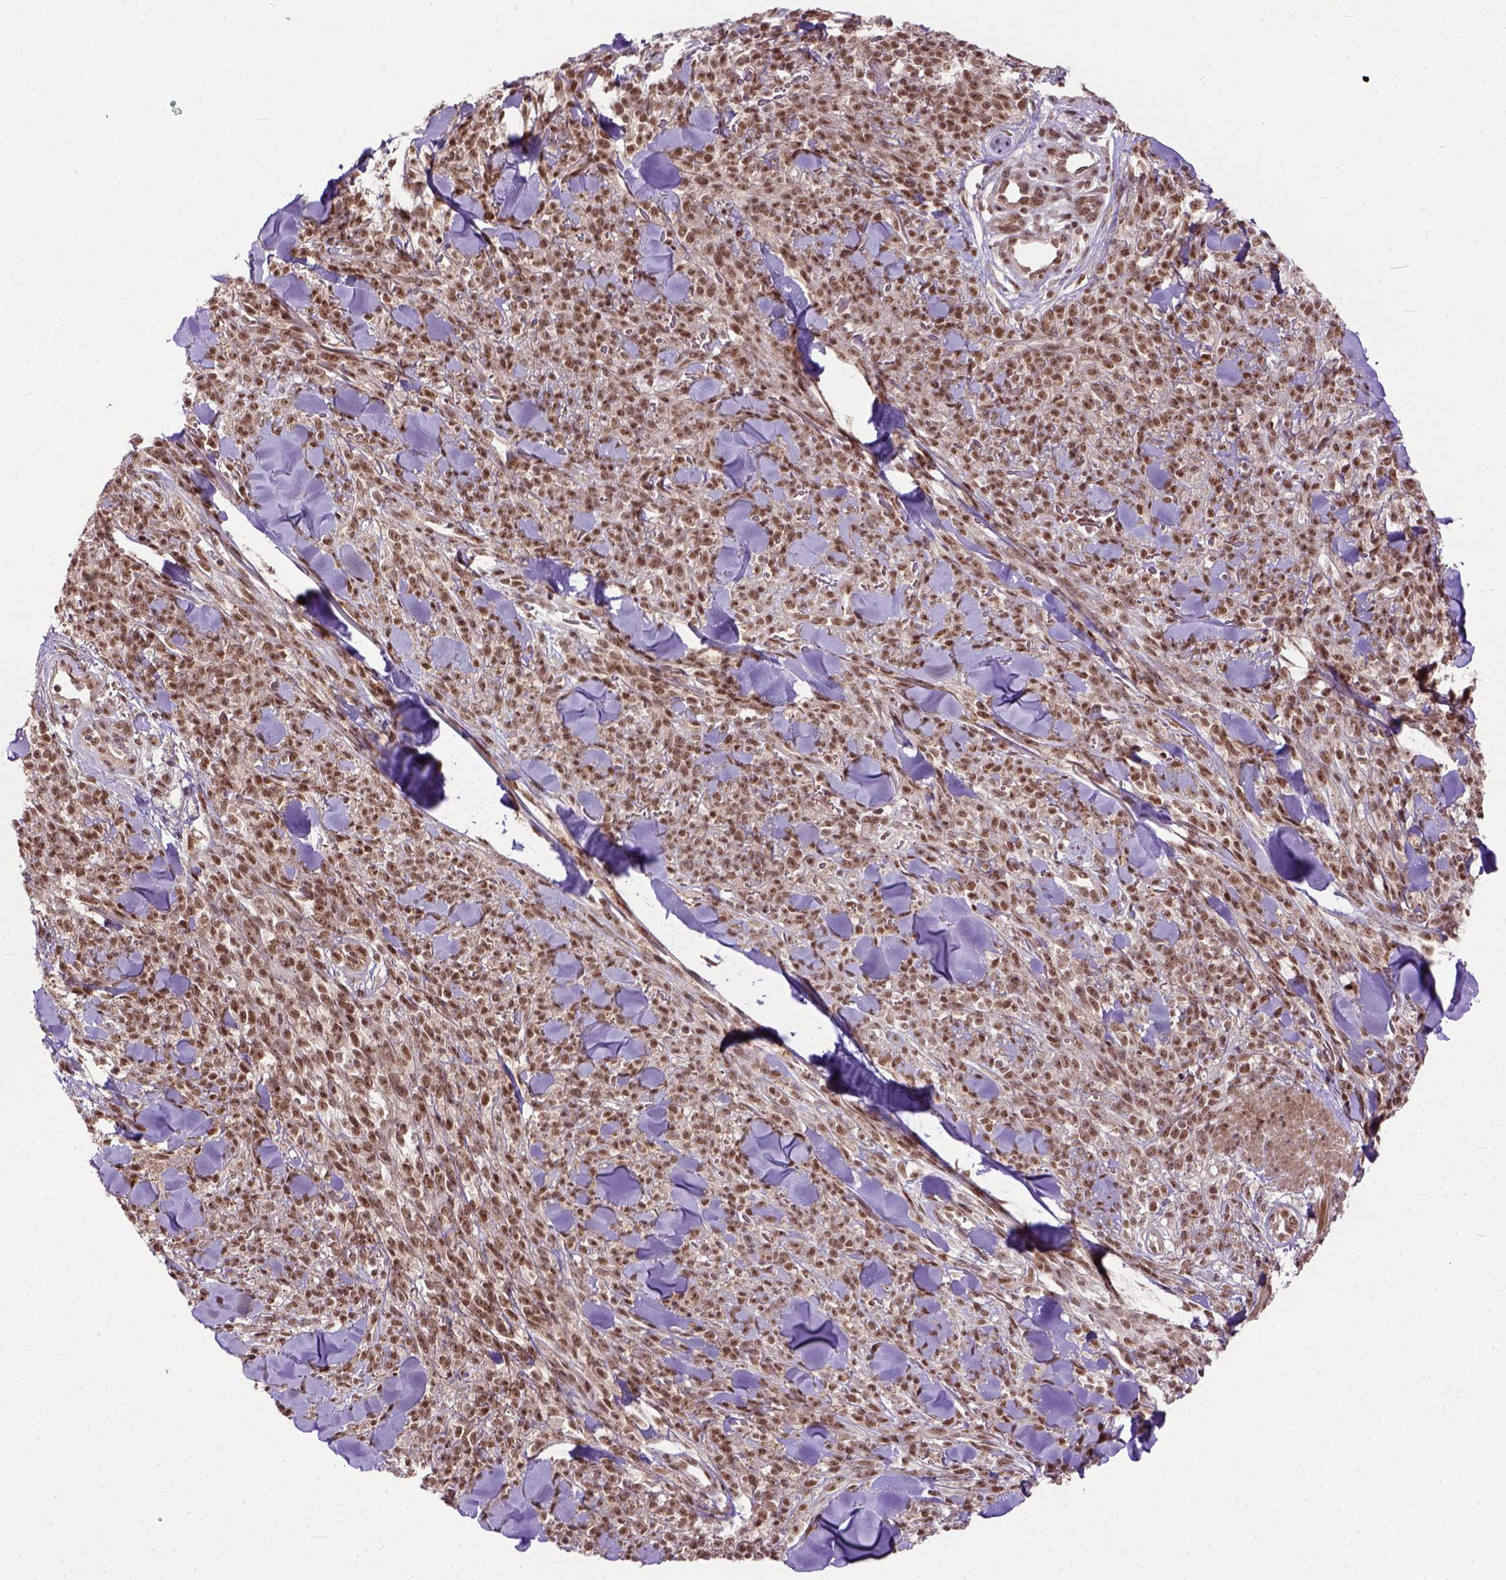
{"staining": {"intensity": "moderate", "quantity": ">75%", "location": "nuclear"}, "tissue": "melanoma", "cell_type": "Tumor cells", "image_type": "cancer", "snomed": [{"axis": "morphology", "description": "Malignant melanoma, NOS"}, {"axis": "topography", "description": "Skin"}, {"axis": "topography", "description": "Skin of trunk"}], "caption": "A histopathology image of melanoma stained for a protein reveals moderate nuclear brown staining in tumor cells.", "gene": "ZNF630", "patient": {"sex": "male", "age": 74}}